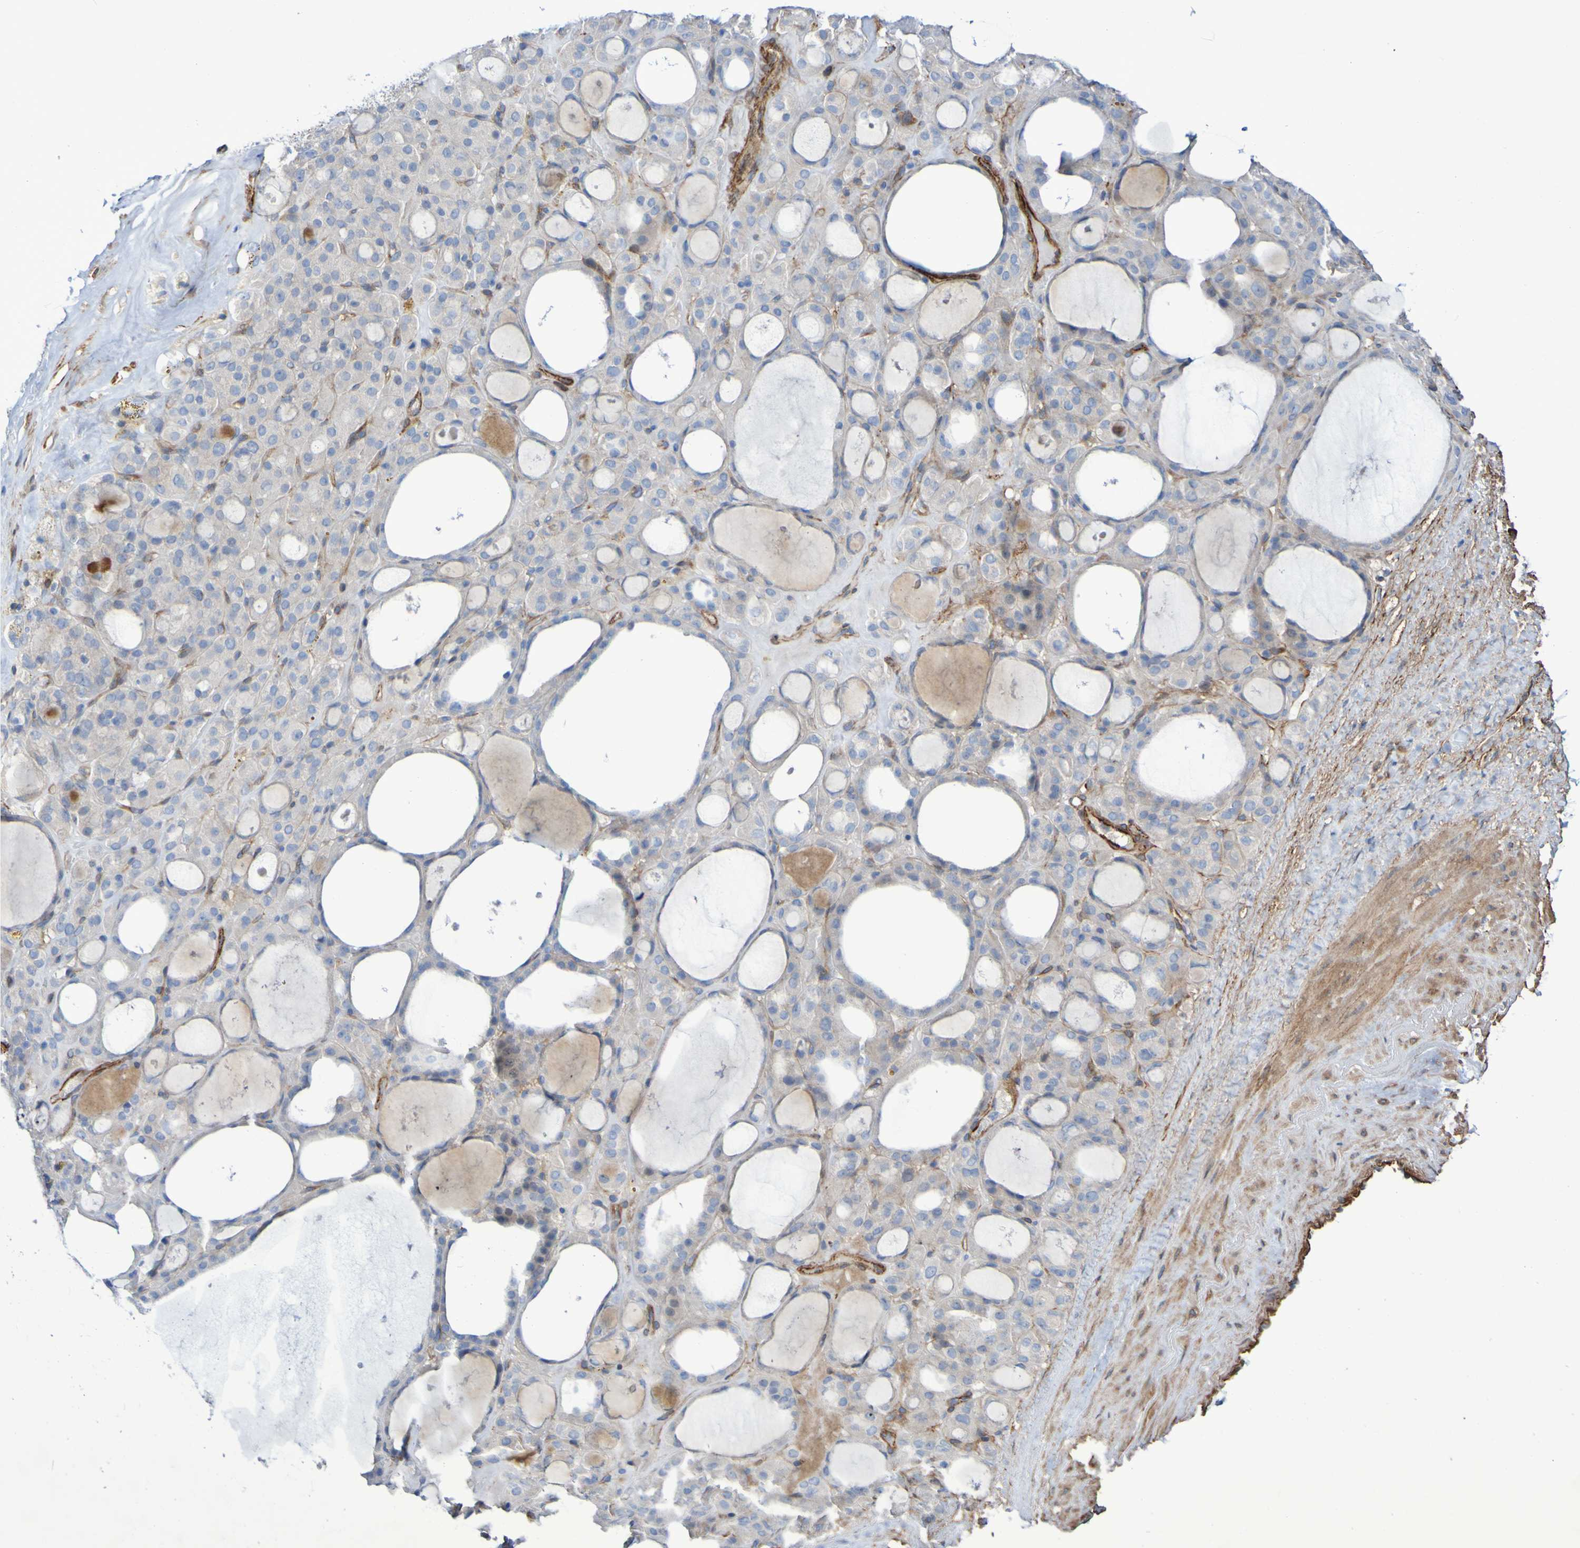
{"staining": {"intensity": "negative", "quantity": "none", "location": "none"}, "tissue": "thyroid gland", "cell_type": "Glandular cells", "image_type": "normal", "snomed": [{"axis": "morphology", "description": "Normal tissue, NOS"}, {"axis": "morphology", "description": "Carcinoma, NOS"}, {"axis": "topography", "description": "Thyroid gland"}], "caption": "DAB immunohistochemical staining of benign human thyroid gland exhibits no significant positivity in glandular cells.", "gene": "LPP", "patient": {"sex": "female", "age": 86}}